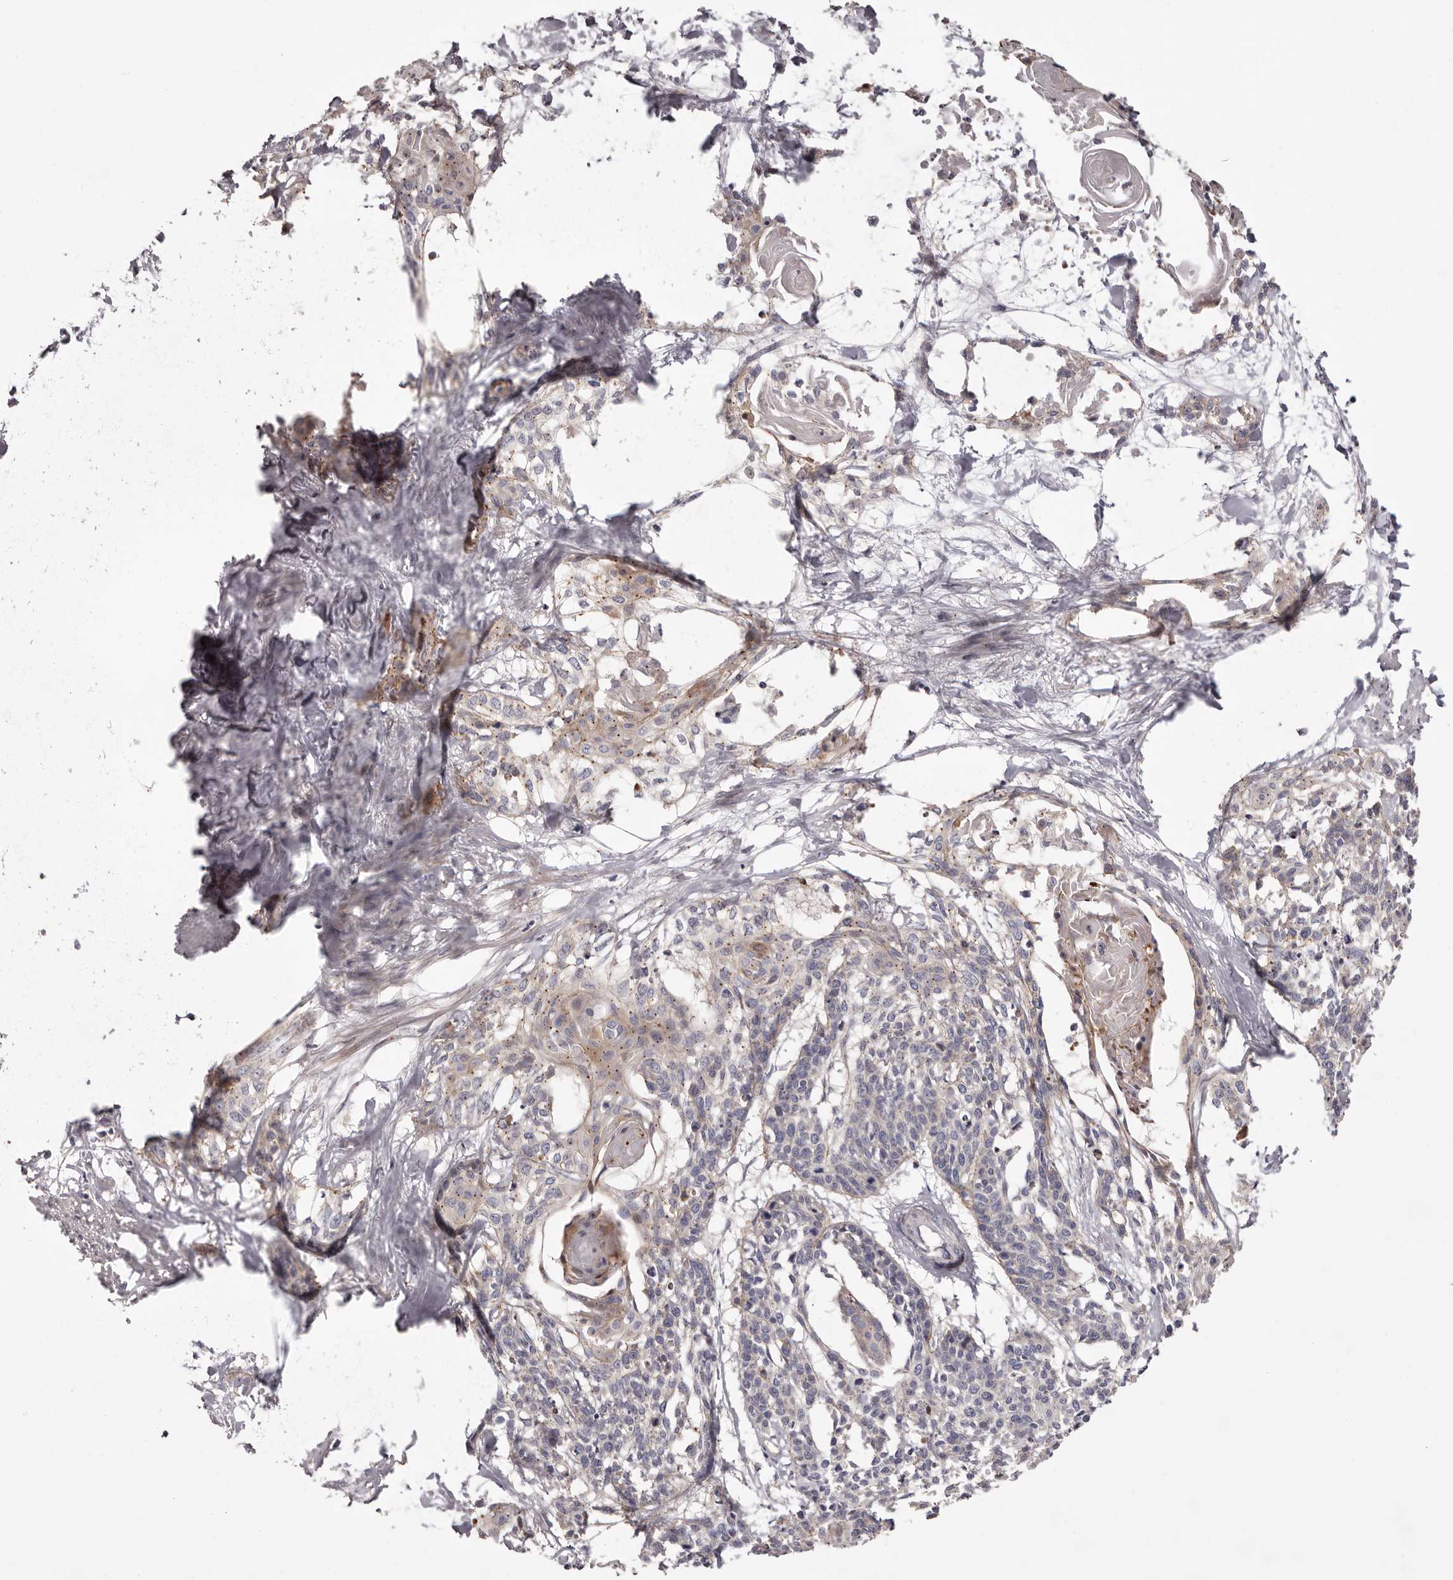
{"staining": {"intensity": "weak", "quantity": "<25%", "location": "cytoplasmic/membranous"}, "tissue": "cervical cancer", "cell_type": "Tumor cells", "image_type": "cancer", "snomed": [{"axis": "morphology", "description": "Squamous cell carcinoma, NOS"}, {"axis": "topography", "description": "Cervix"}], "caption": "Protein analysis of cervical cancer (squamous cell carcinoma) demonstrates no significant positivity in tumor cells.", "gene": "PEG10", "patient": {"sex": "female", "age": 57}}